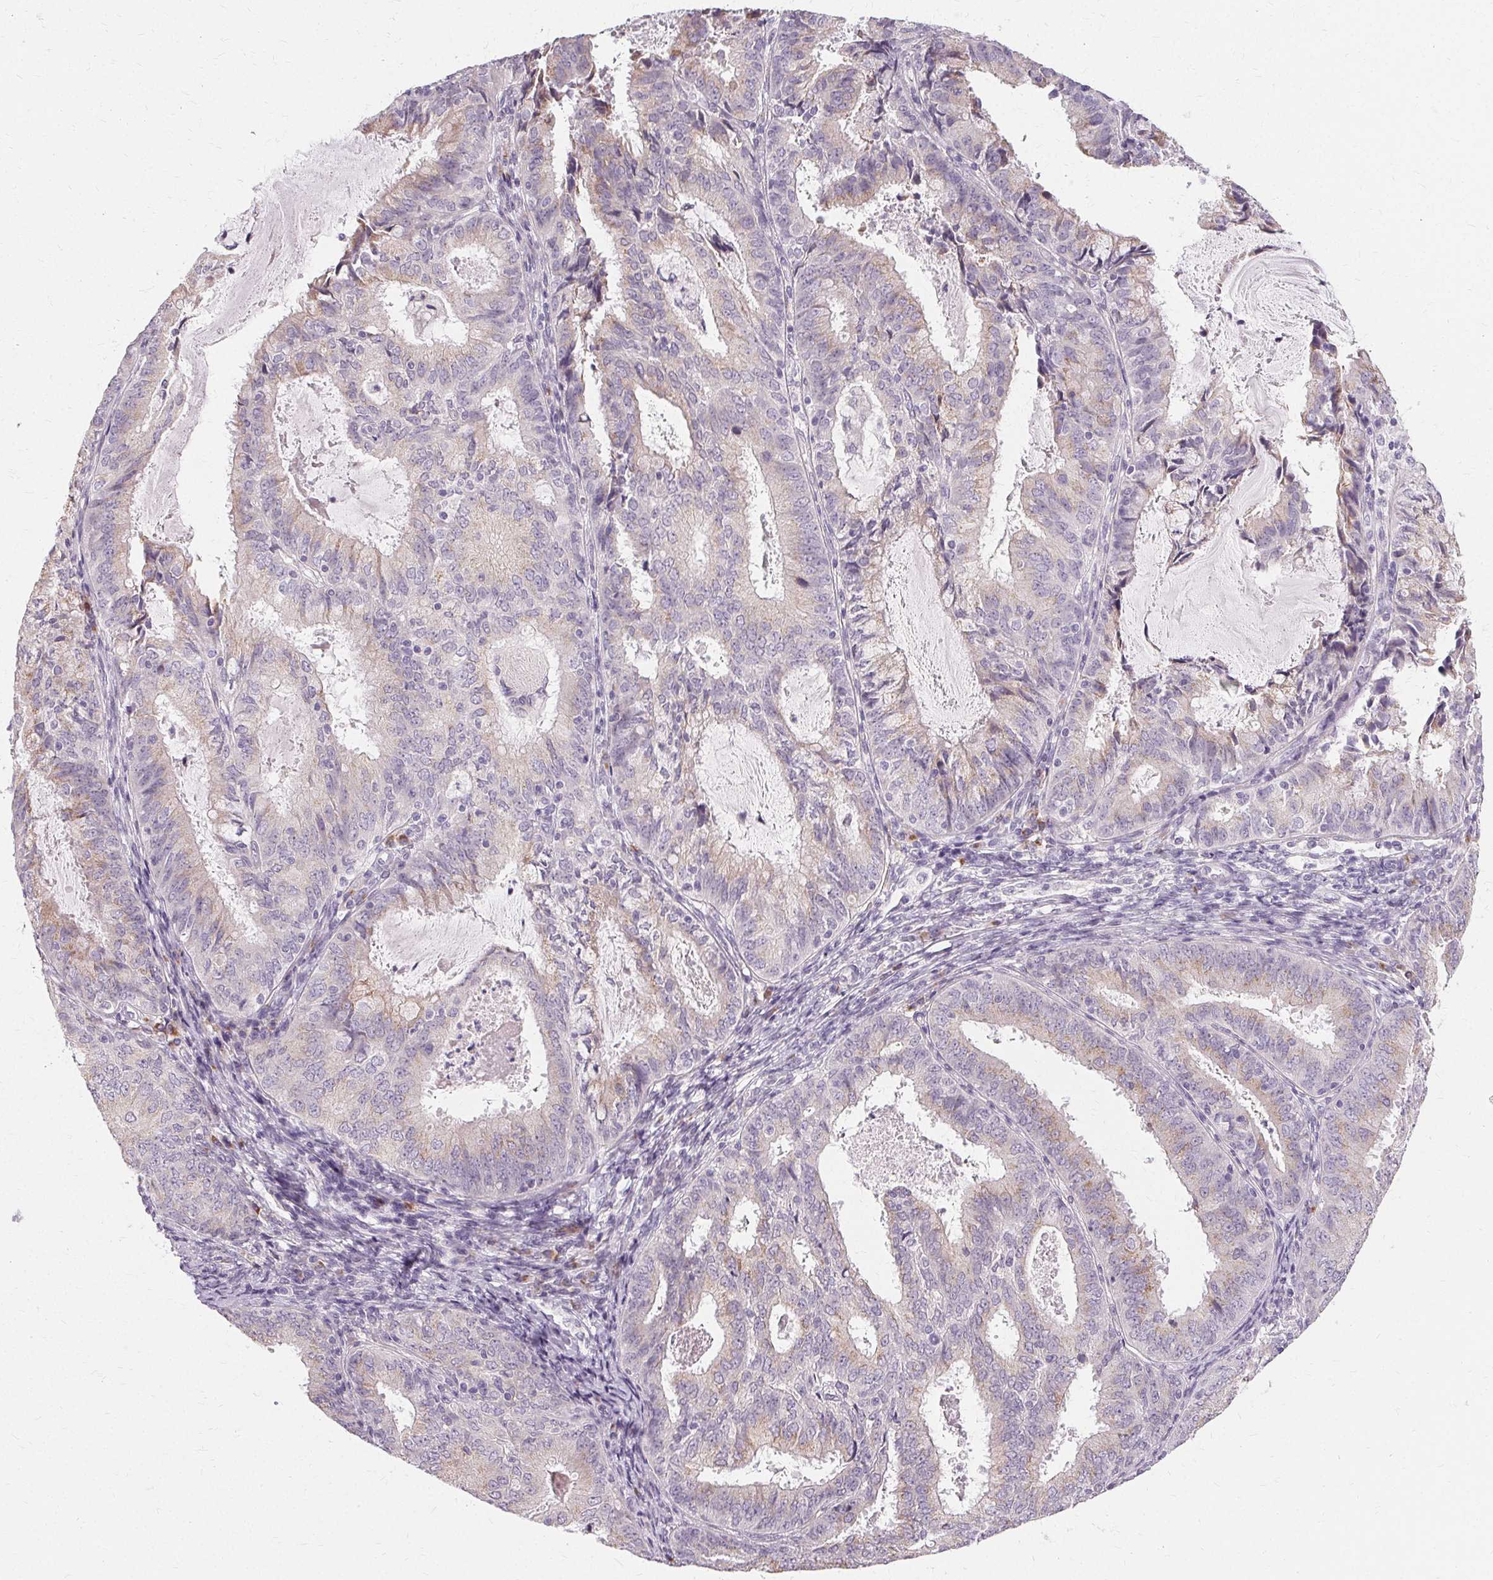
{"staining": {"intensity": "negative", "quantity": "none", "location": "none"}, "tissue": "endometrial cancer", "cell_type": "Tumor cells", "image_type": "cancer", "snomed": [{"axis": "morphology", "description": "Adenocarcinoma, NOS"}, {"axis": "topography", "description": "Endometrium"}], "caption": "This is an IHC micrograph of endometrial cancer (adenocarcinoma). There is no positivity in tumor cells.", "gene": "FCRL3", "patient": {"sex": "female", "age": 57}}